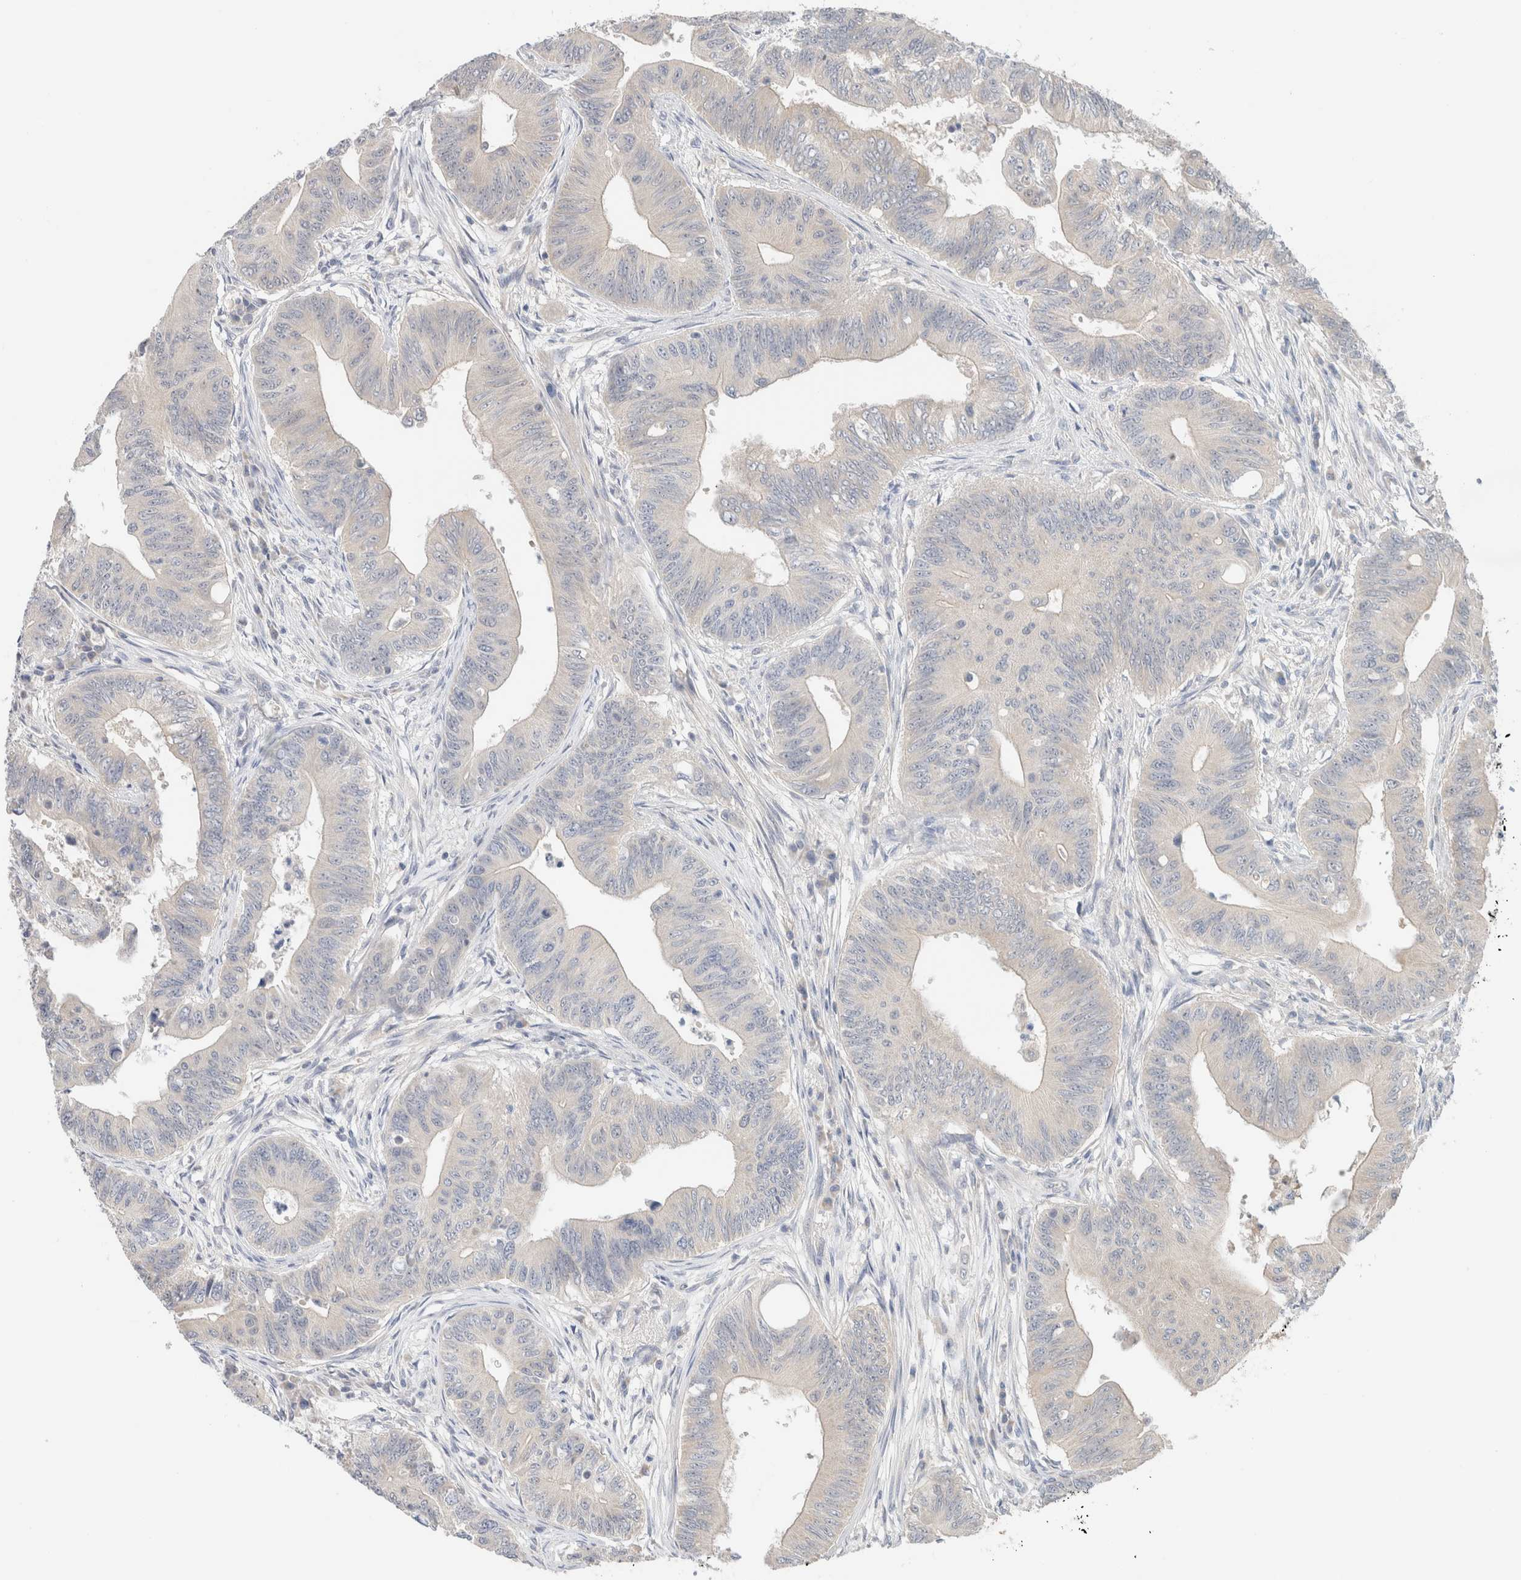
{"staining": {"intensity": "negative", "quantity": "none", "location": "none"}, "tissue": "colorectal cancer", "cell_type": "Tumor cells", "image_type": "cancer", "snomed": [{"axis": "morphology", "description": "Adenoma, NOS"}, {"axis": "morphology", "description": "Adenocarcinoma, NOS"}, {"axis": "topography", "description": "Colon"}], "caption": "Colorectal cancer (adenocarcinoma) was stained to show a protein in brown. There is no significant positivity in tumor cells. The staining is performed using DAB brown chromogen with nuclei counter-stained in using hematoxylin.", "gene": "CA13", "patient": {"sex": "male", "age": 79}}